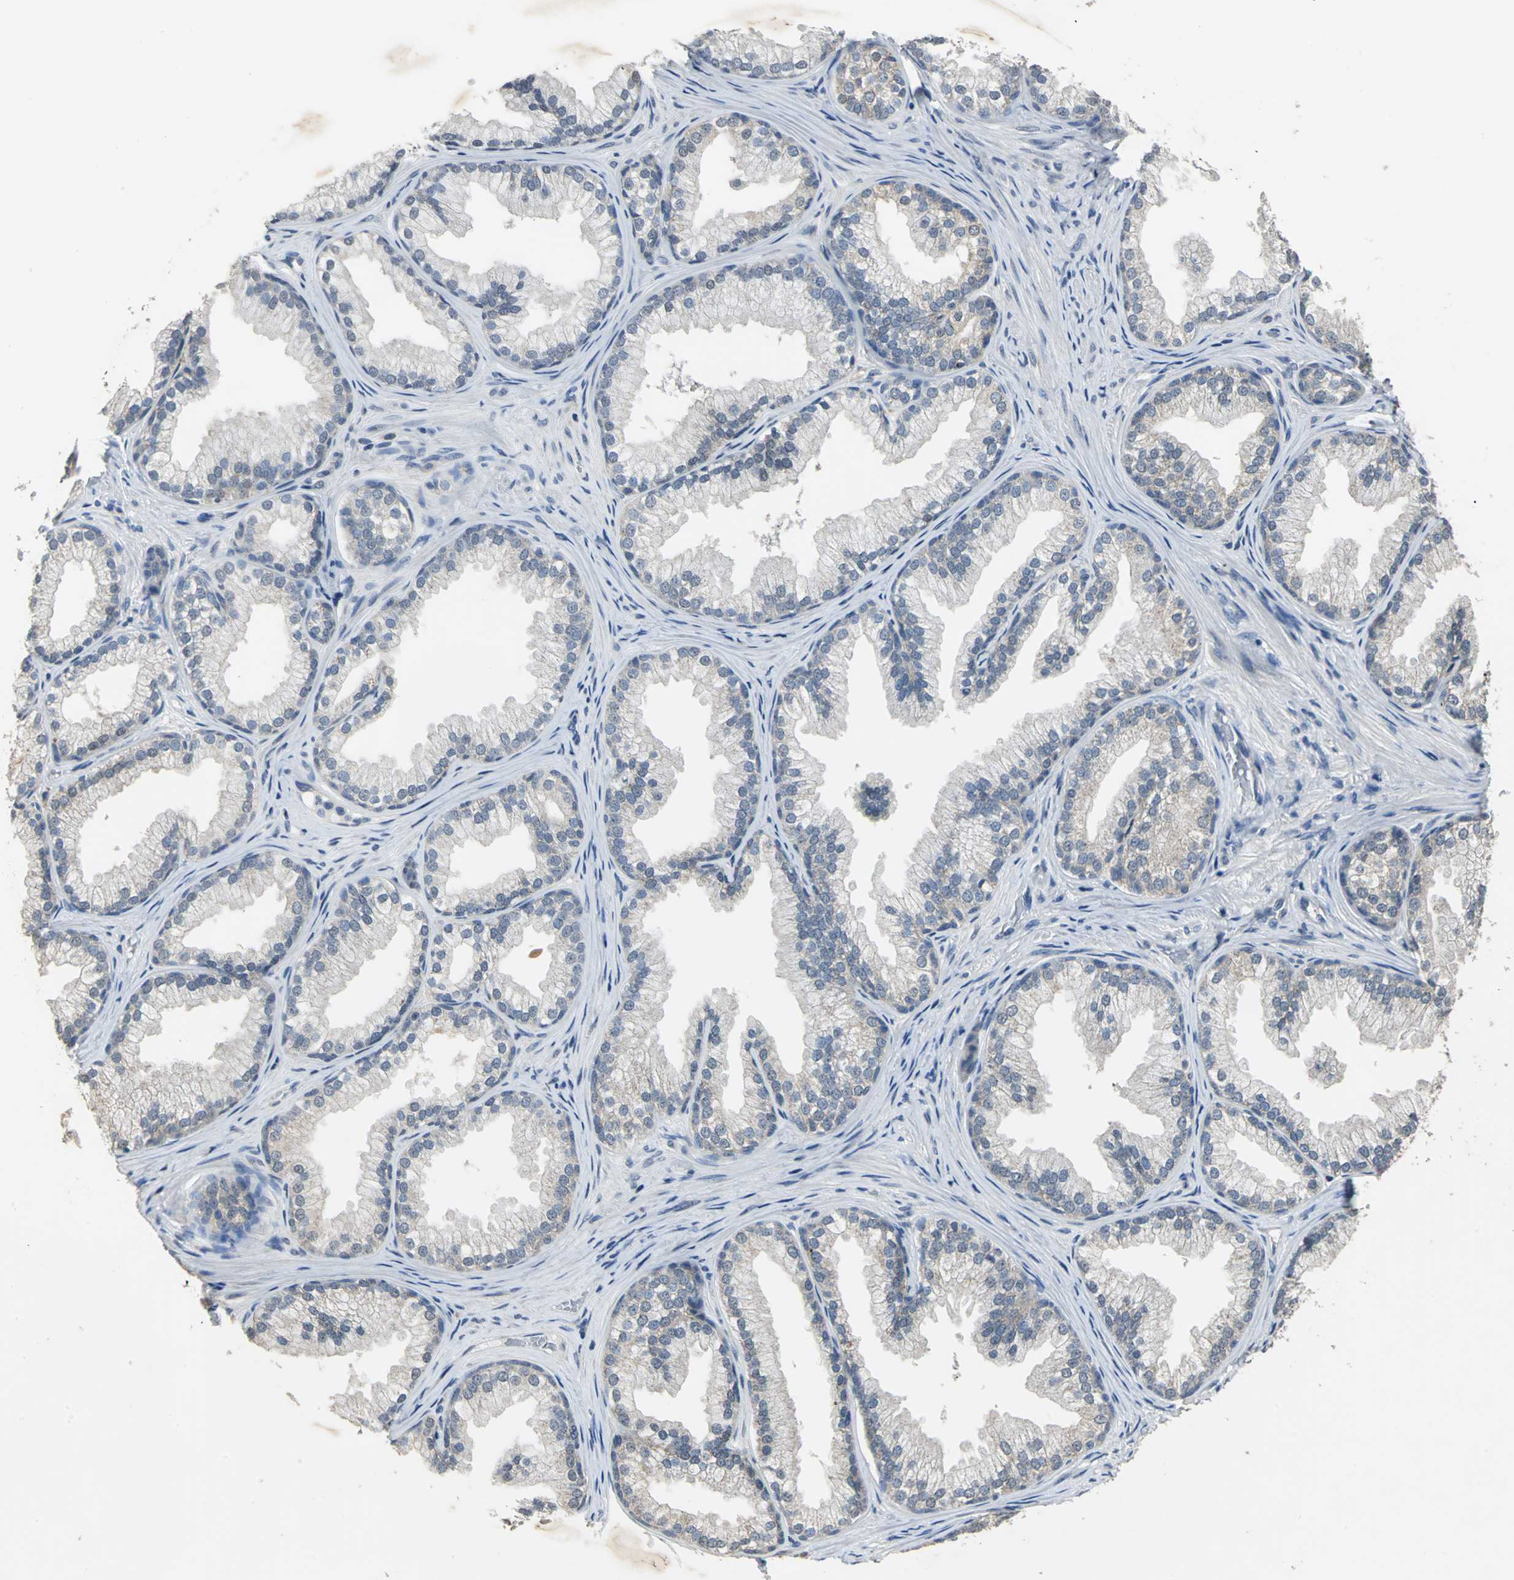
{"staining": {"intensity": "weak", "quantity": ">75%", "location": "cytoplasmic/membranous"}, "tissue": "prostate", "cell_type": "Glandular cells", "image_type": "normal", "snomed": [{"axis": "morphology", "description": "Normal tissue, NOS"}, {"axis": "topography", "description": "Prostate"}], "caption": "A brown stain labels weak cytoplasmic/membranous positivity of a protein in glandular cells of normal human prostate. The protein of interest is stained brown, and the nuclei are stained in blue (DAB IHC with brightfield microscopy, high magnification).", "gene": "OCLN", "patient": {"sex": "male", "age": 76}}